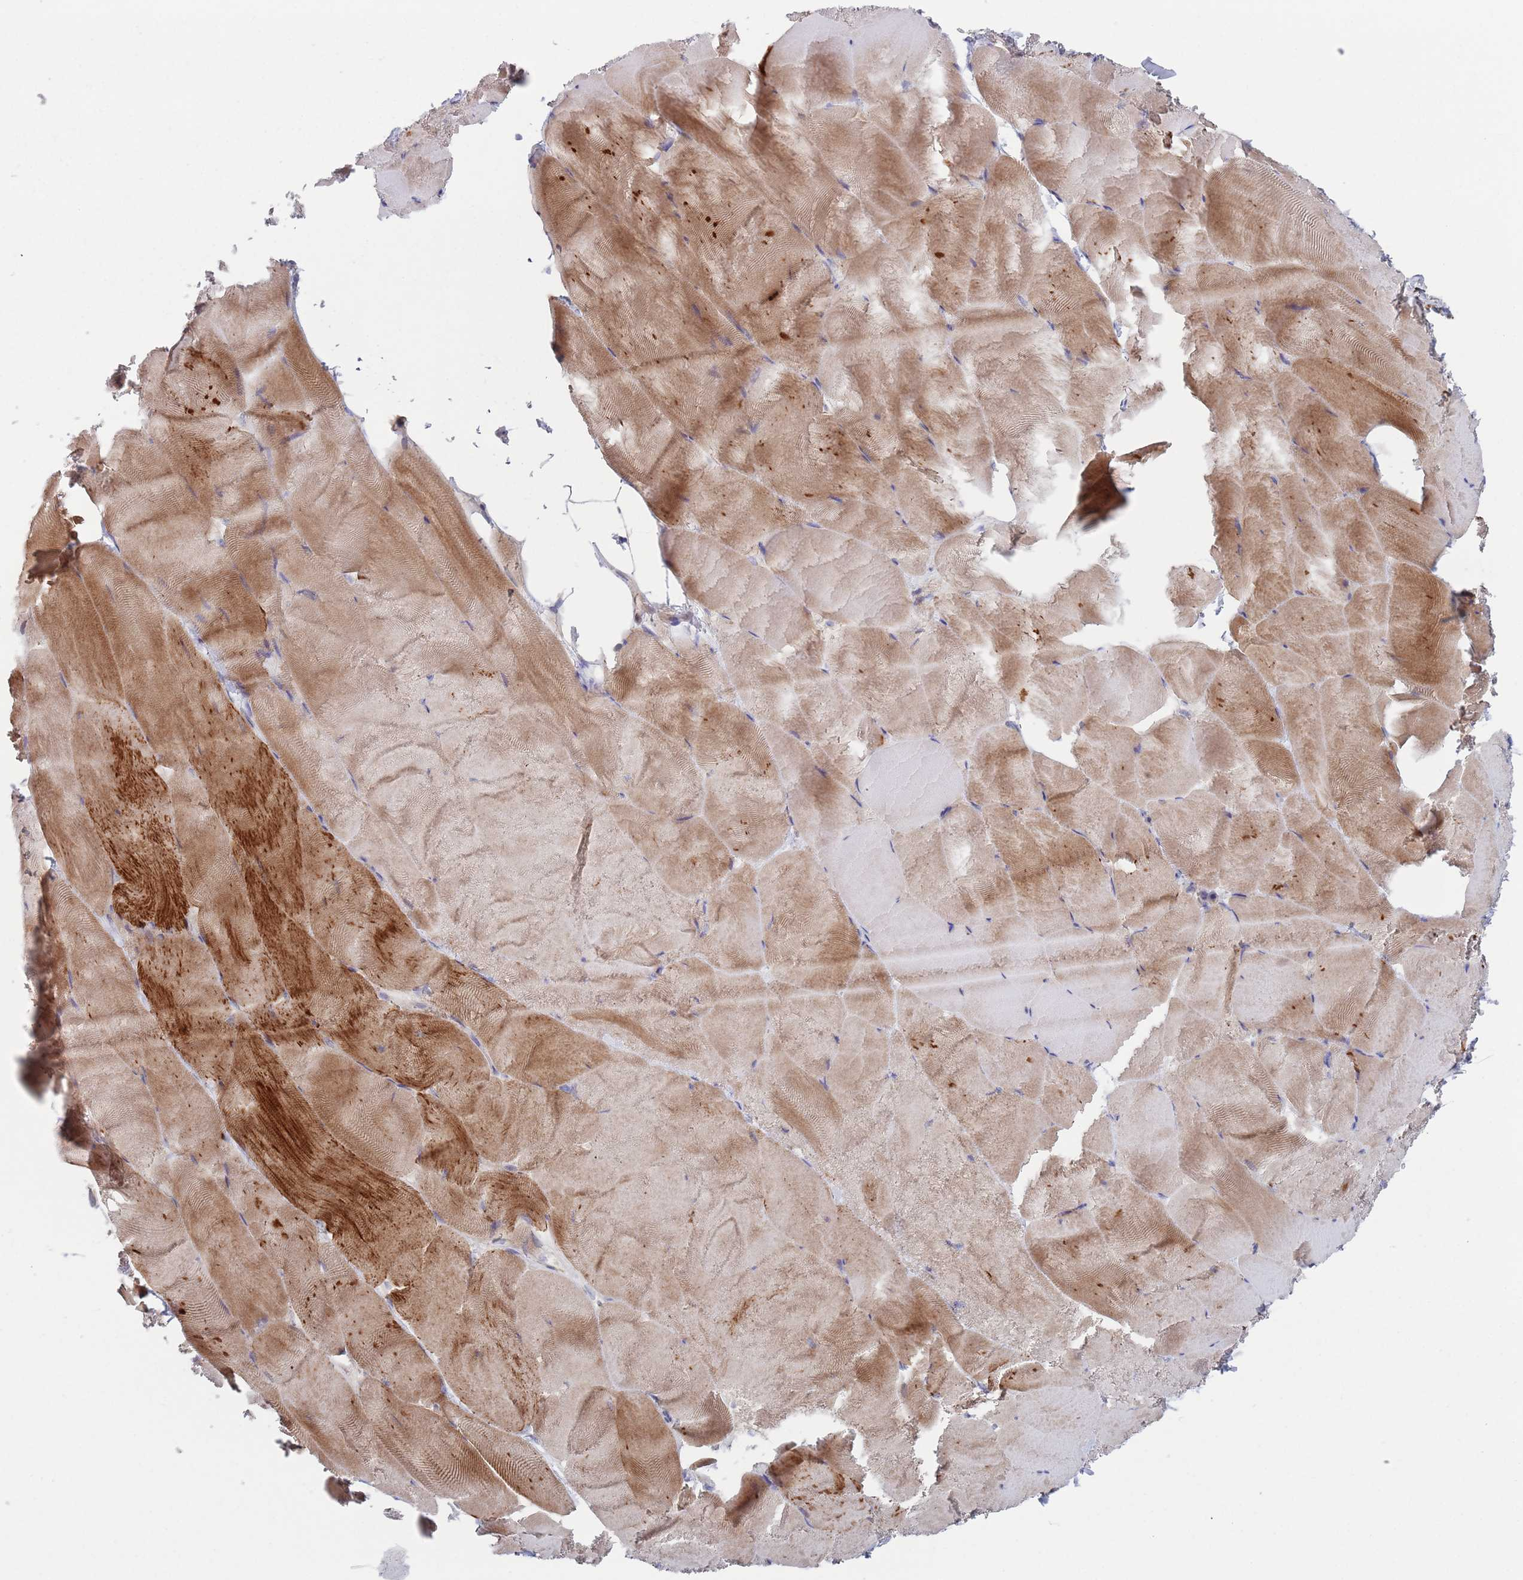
{"staining": {"intensity": "moderate", "quantity": "25%-75%", "location": "cytoplasmic/membranous"}, "tissue": "skeletal muscle", "cell_type": "Myocytes", "image_type": "normal", "snomed": [{"axis": "morphology", "description": "Normal tissue, NOS"}, {"axis": "topography", "description": "Skeletal muscle"}], "caption": "A brown stain labels moderate cytoplasmic/membranous expression of a protein in myocytes of unremarkable skeletal muscle. (brown staining indicates protein expression, while blue staining denotes nuclei).", "gene": "ZNF140", "patient": {"sex": "female", "age": 64}}